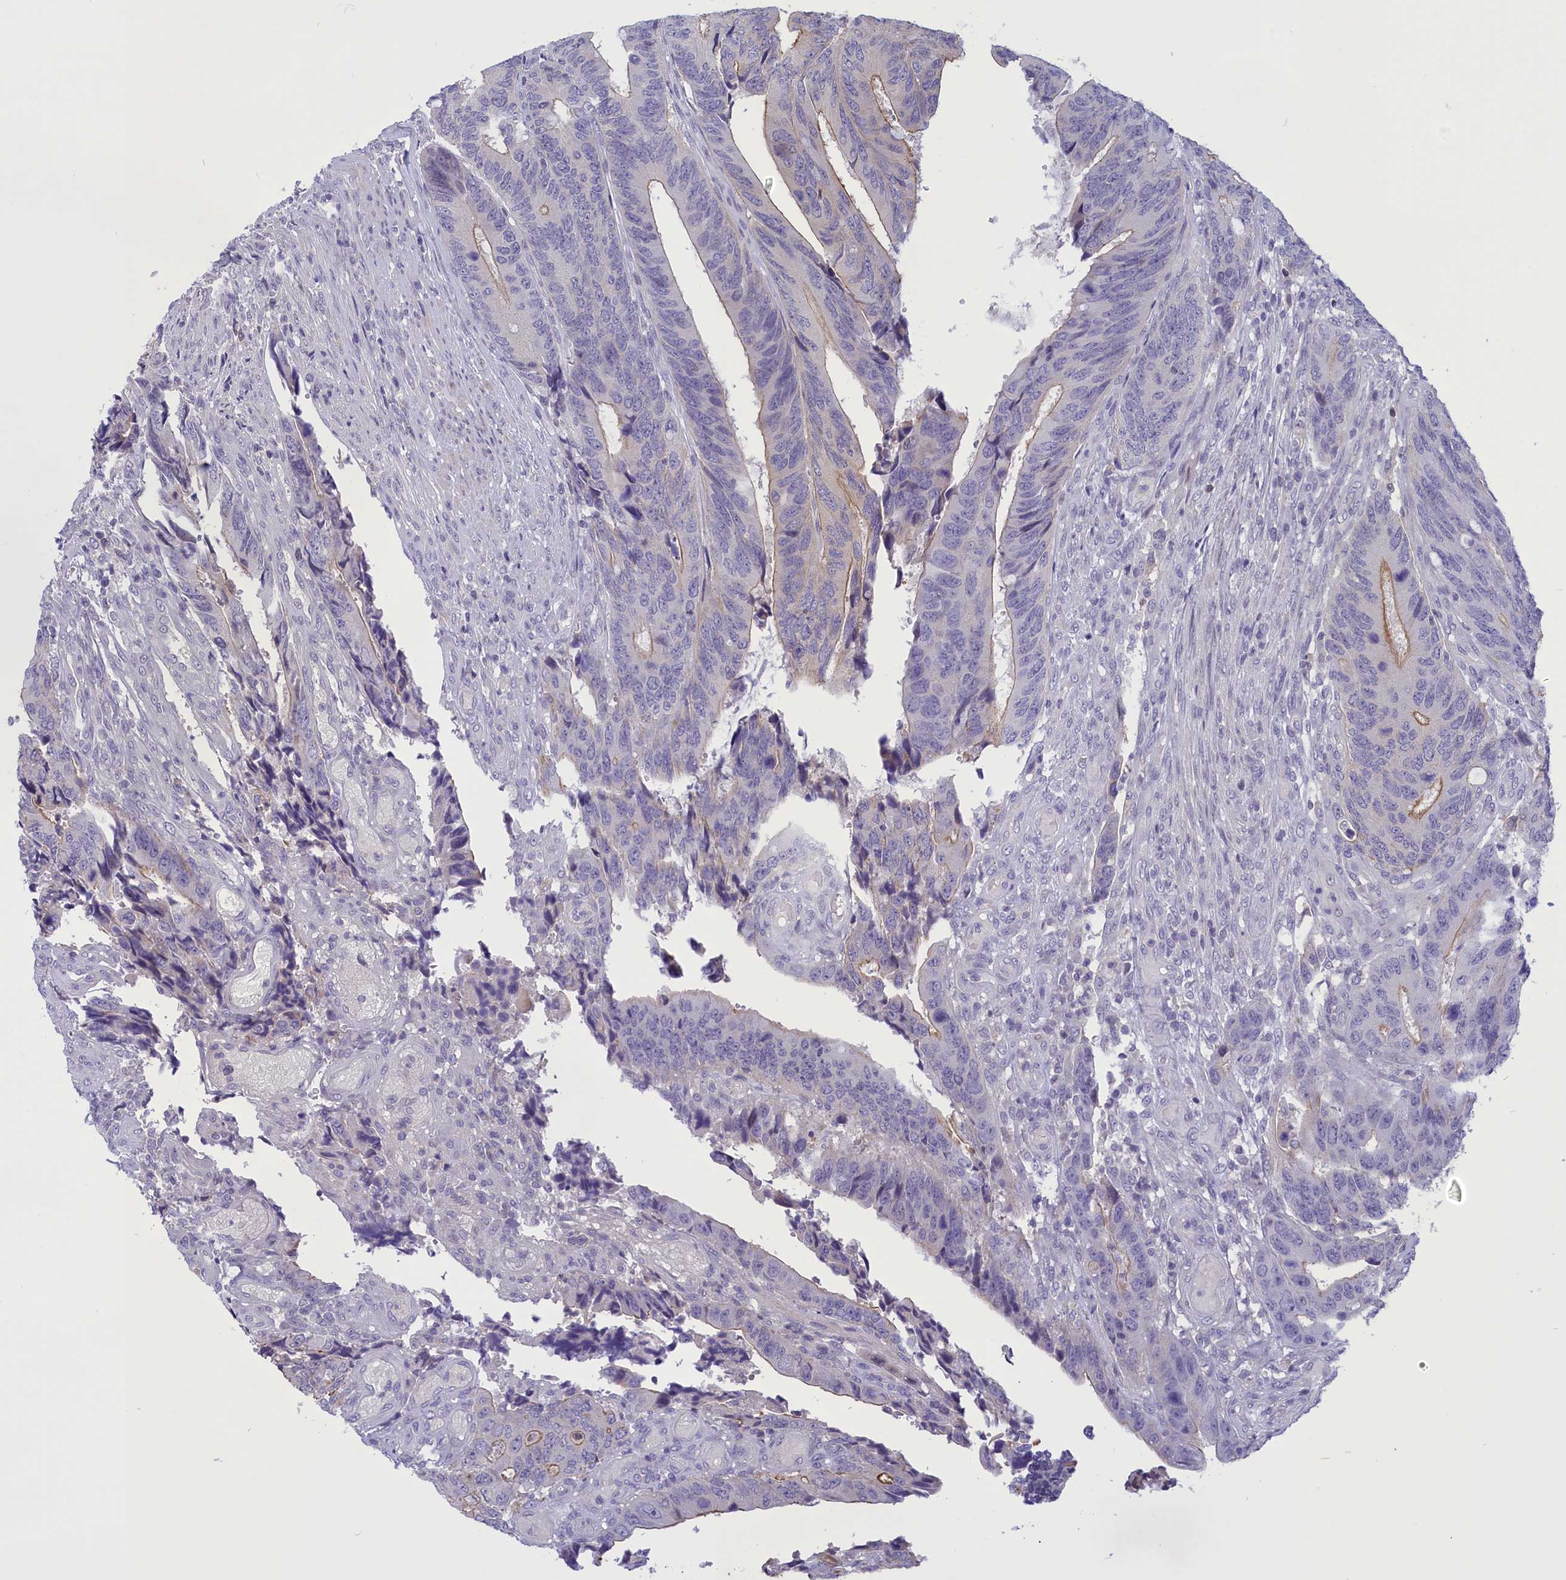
{"staining": {"intensity": "moderate", "quantity": "<25%", "location": "cytoplasmic/membranous"}, "tissue": "colorectal cancer", "cell_type": "Tumor cells", "image_type": "cancer", "snomed": [{"axis": "morphology", "description": "Adenocarcinoma, NOS"}, {"axis": "topography", "description": "Colon"}], "caption": "The micrograph reveals staining of colorectal cancer (adenocarcinoma), revealing moderate cytoplasmic/membranous protein expression (brown color) within tumor cells.", "gene": "CORO2A", "patient": {"sex": "male", "age": 87}}